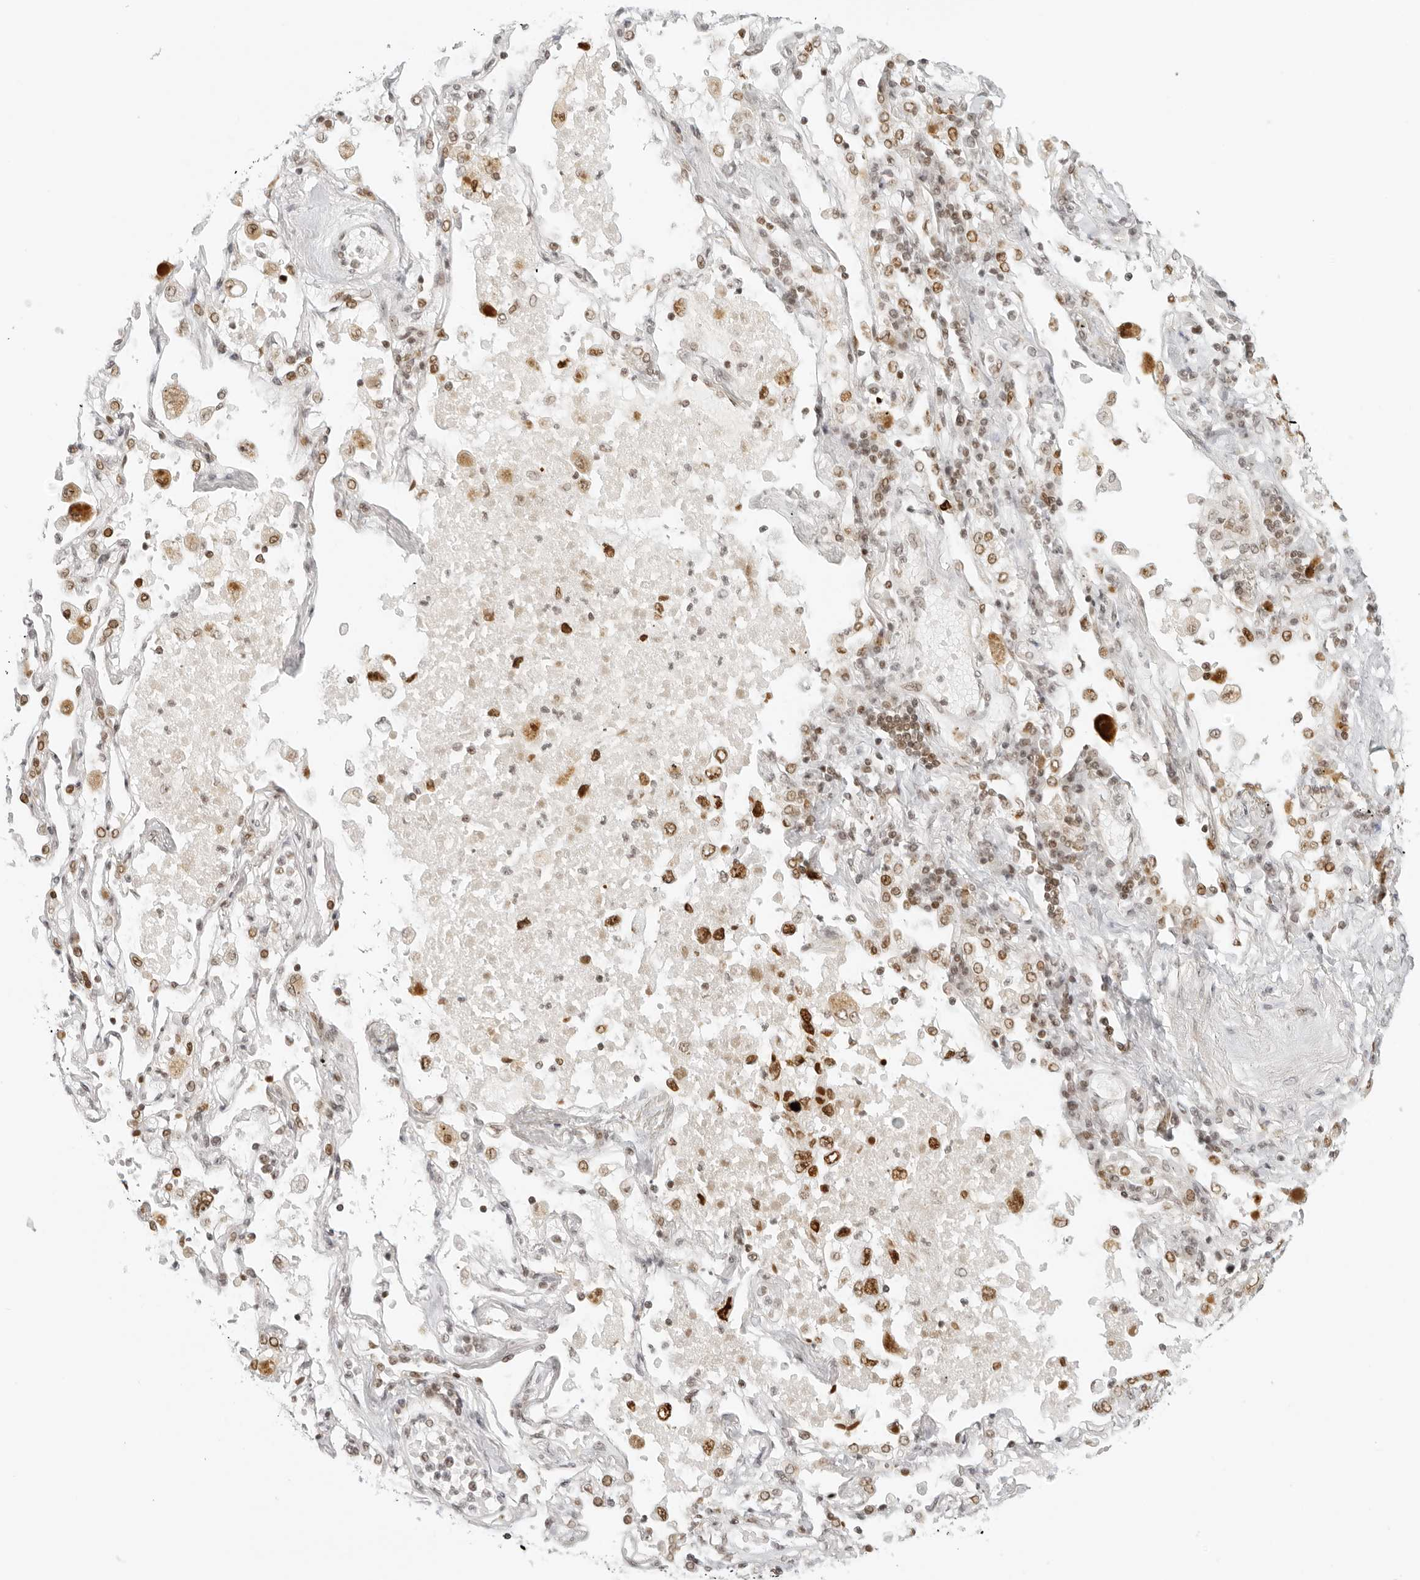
{"staining": {"intensity": "strong", "quantity": "25%-75%", "location": "nuclear"}, "tissue": "lung cancer", "cell_type": "Tumor cells", "image_type": "cancer", "snomed": [{"axis": "morphology", "description": "Adenocarcinoma, NOS"}, {"axis": "topography", "description": "Lung"}], "caption": "High-magnification brightfield microscopy of lung cancer stained with DAB (brown) and counterstained with hematoxylin (blue). tumor cells exhibit strong nuclear positivity is appreciated in approximately25%-75% of cells. (DAB (3,3'-diaminobenzidine) IHC with brightfield microscopy, high magnification).", "gene": "RCC1", "patient": {"sex": "male", "age": 63}}